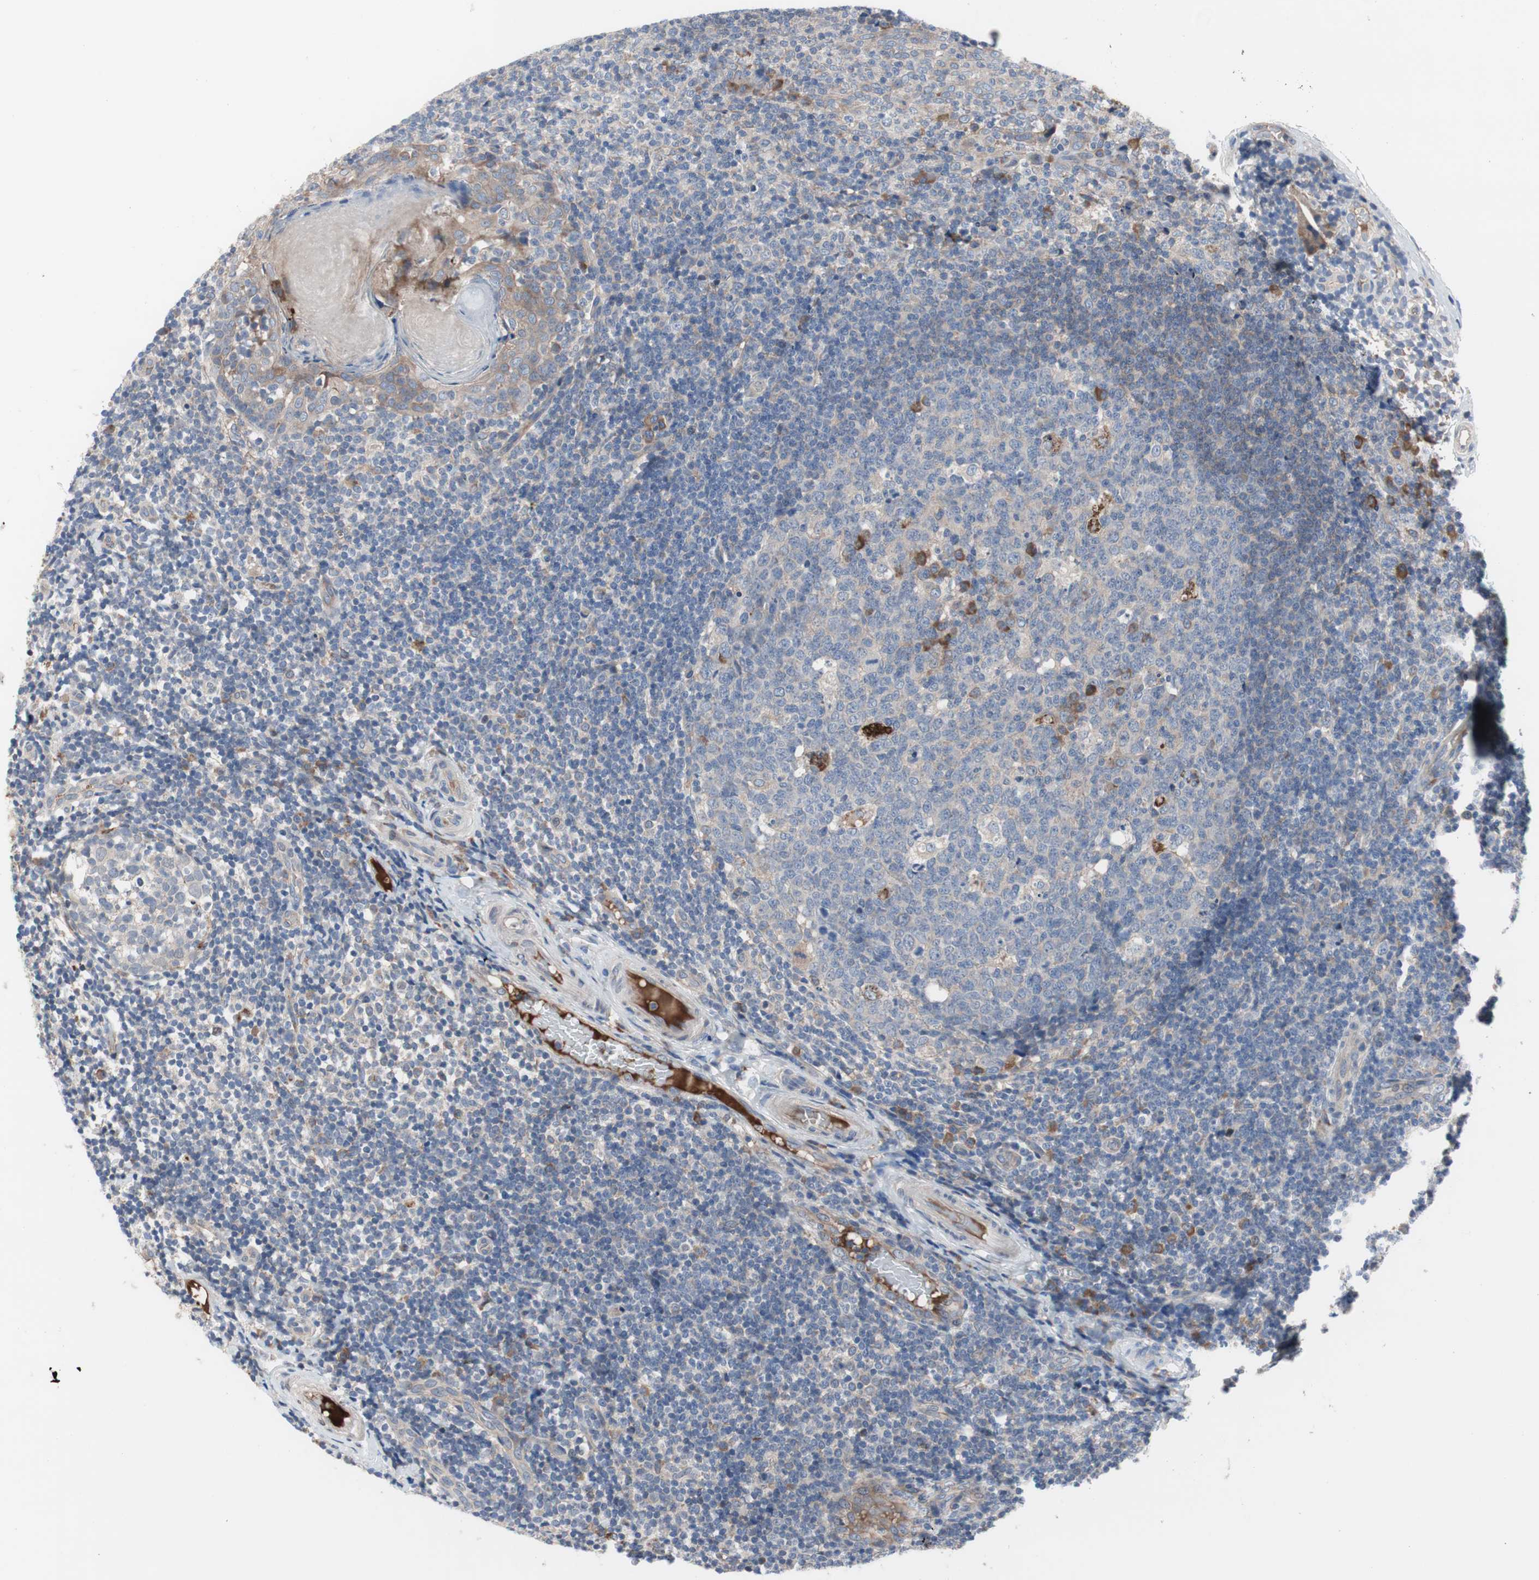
{"staining": {"intensity": "negative", "quantity": "none", "location": "none"}, "tissue": "tonsil", "cell_type": "Germinal center cells", "image_type": "normal", "snomed": [{"axis": "morphology", "description": "Normal tissue, NOS"}, {"axis": "topography", "description": "Tonsil"}], "caption": "An image of tonsil stained for a protein shows no brown staining in germinal center cells.", "gene": "KANSL1", "patient": {"sex": "female", "age": 19}}